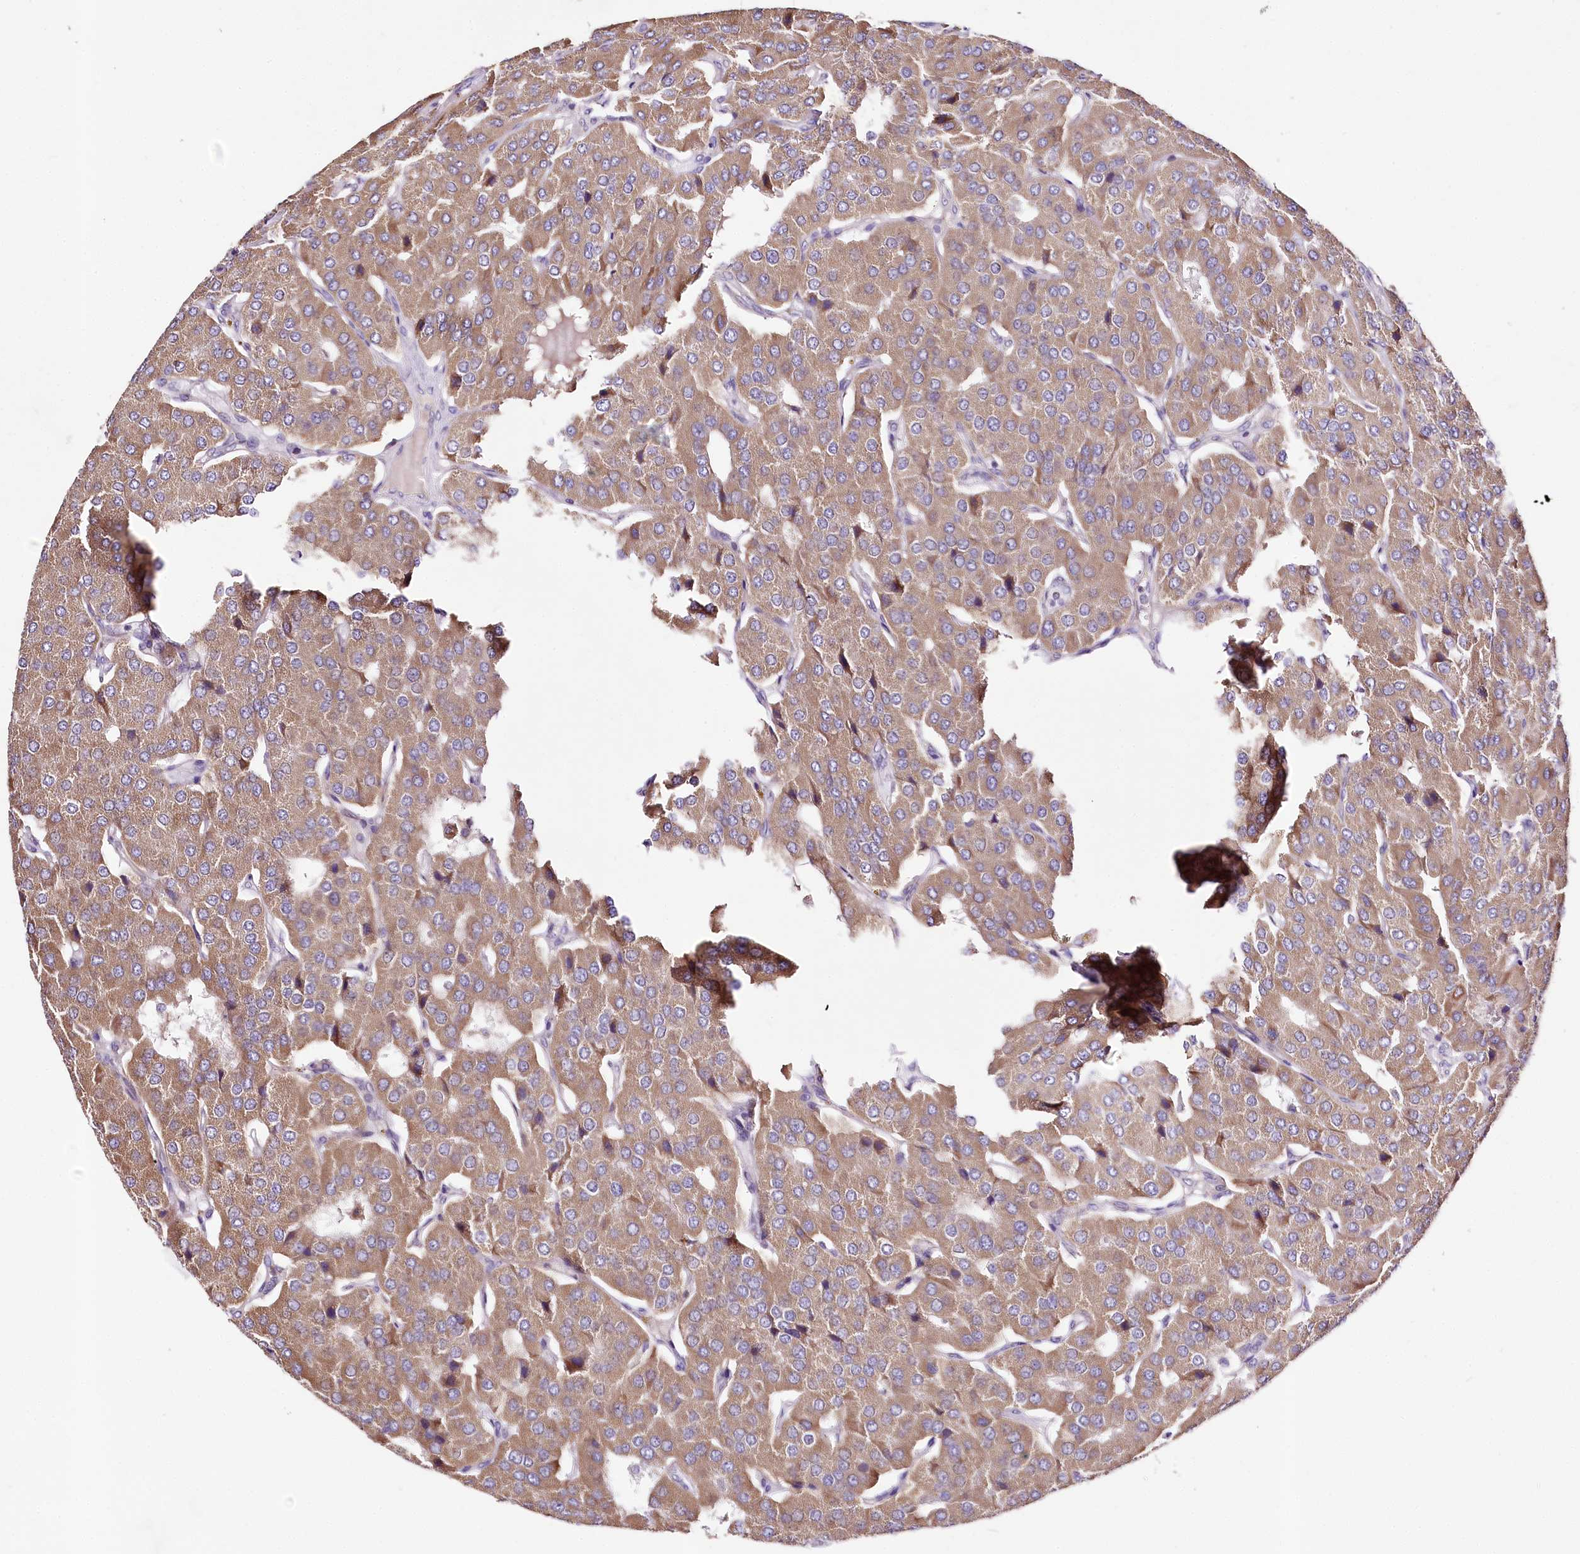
{"staining": {"intensity": "moderate", "quantity": ">75%", "location": "cytoplasmic/membranous"}, "tissue": "parathyroid gland", "cell_type": "Glandular cells", "image_type": "normal", "snomed": [{"axis": "morphology", "description": "Normal tissue, NOS"}, {"axis": "morphology", "description": "Adenoma, NOS"}, {"axis": "topography", "description": "Parathyroid gland"}], "caption": "A medium amount of moderate cytoplasmic/membranous positivity is seen in about >75% of glandular cells in unremarkable parathyroid gland.", "gene": "ATE1", "patient": {"sex": "female", "age": 86}}